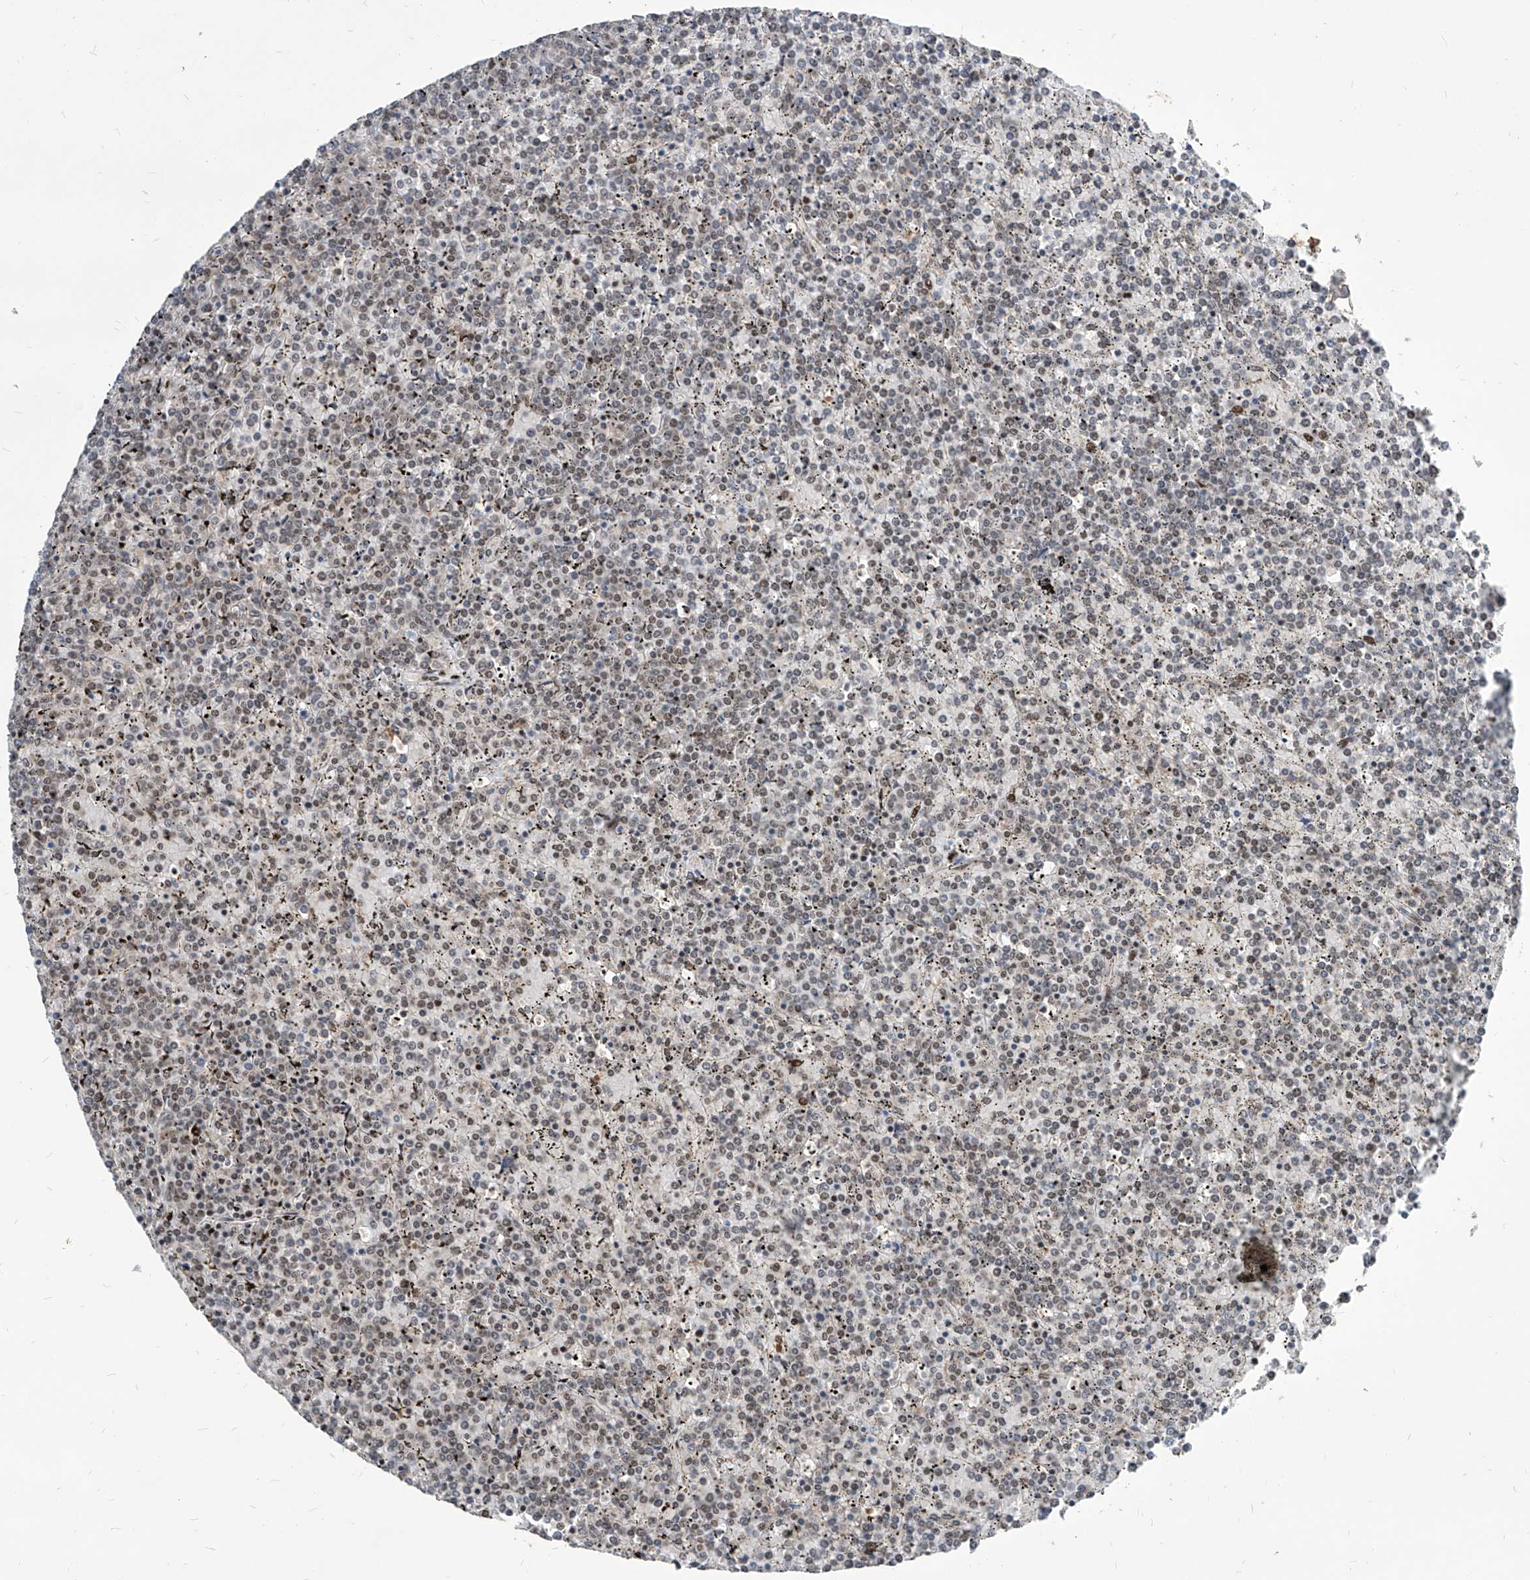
{"staining": {"intensity": "negative", "quantity": "none", "location": "none"}, "tissue": "lymphoma", "cell_type": "Tumor cells", "image_type": "cancer", "snomed": [{"axis": "morphology", "description": "Malignant lymphoma, non-Hodgkin's type, Low grade"}, {"axis": "topography", "description": "Spleen"}], "caption": "The histopathology image exhibits no significant staining in tumor cells of malignant lymphoma, non-Hodgkin's type (low-grade).", "gene": "IRF2", "patient": {"sex": "female", "age": 19}}